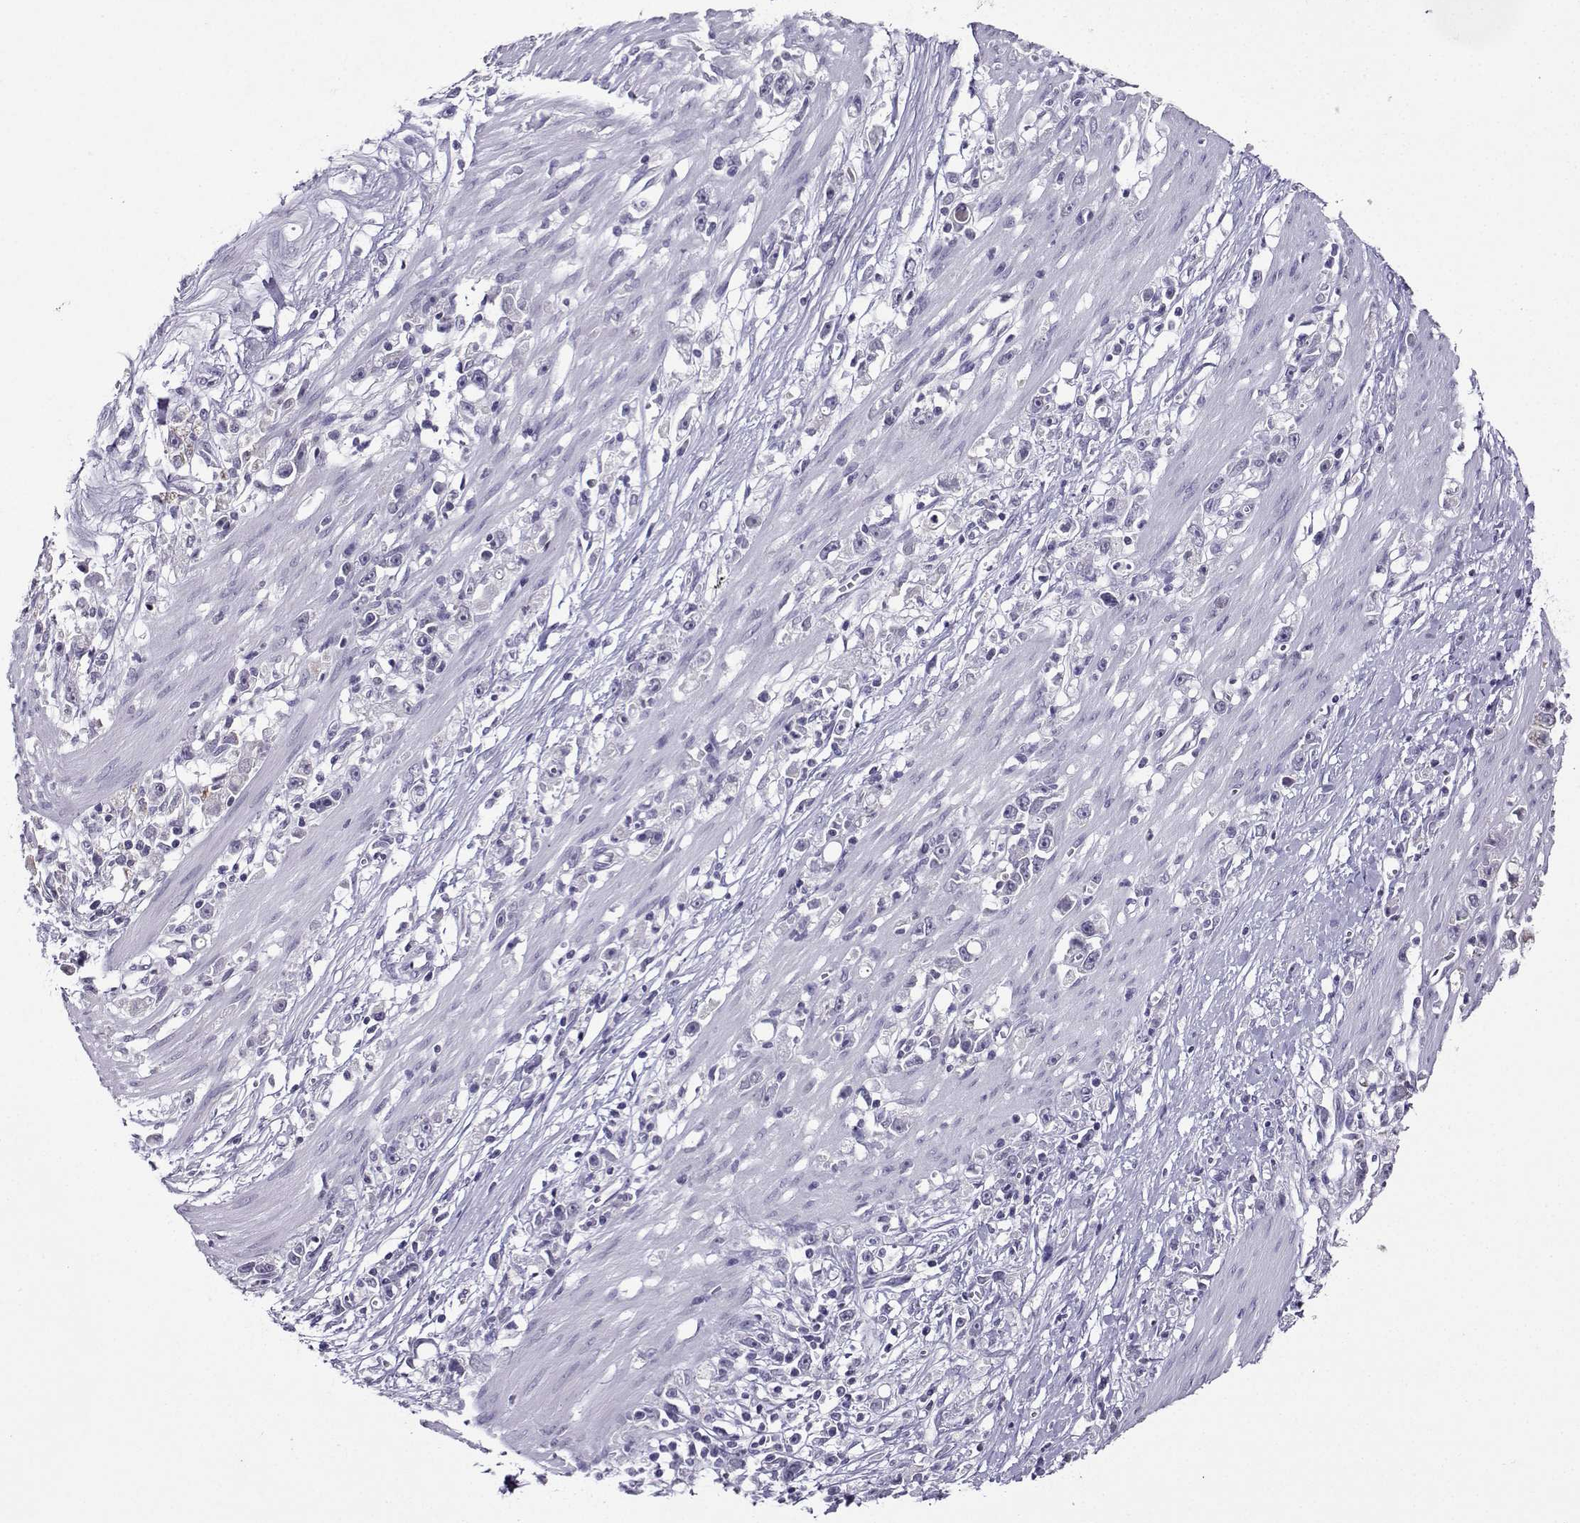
{"staining": {"intensity": "negative", "quantity": "none", "location": "none"}, "tissue": "stomach cancer", "cell_type": "Tumor cells", "image_type": "cancer", "snomed": [{"axis": "morphology", "description": "Adenocarcinoma, NOS"}, {"axis": "topography", "description": "Stomach"}], "caption": "Immunohistochemistry (IHC) of stomach adenocarcinoma reveals no positivity in tumor cells. Nuclei are stained in blue.", "gene": "LRFN2", "patient": {"sex": "female", "age": 59}}